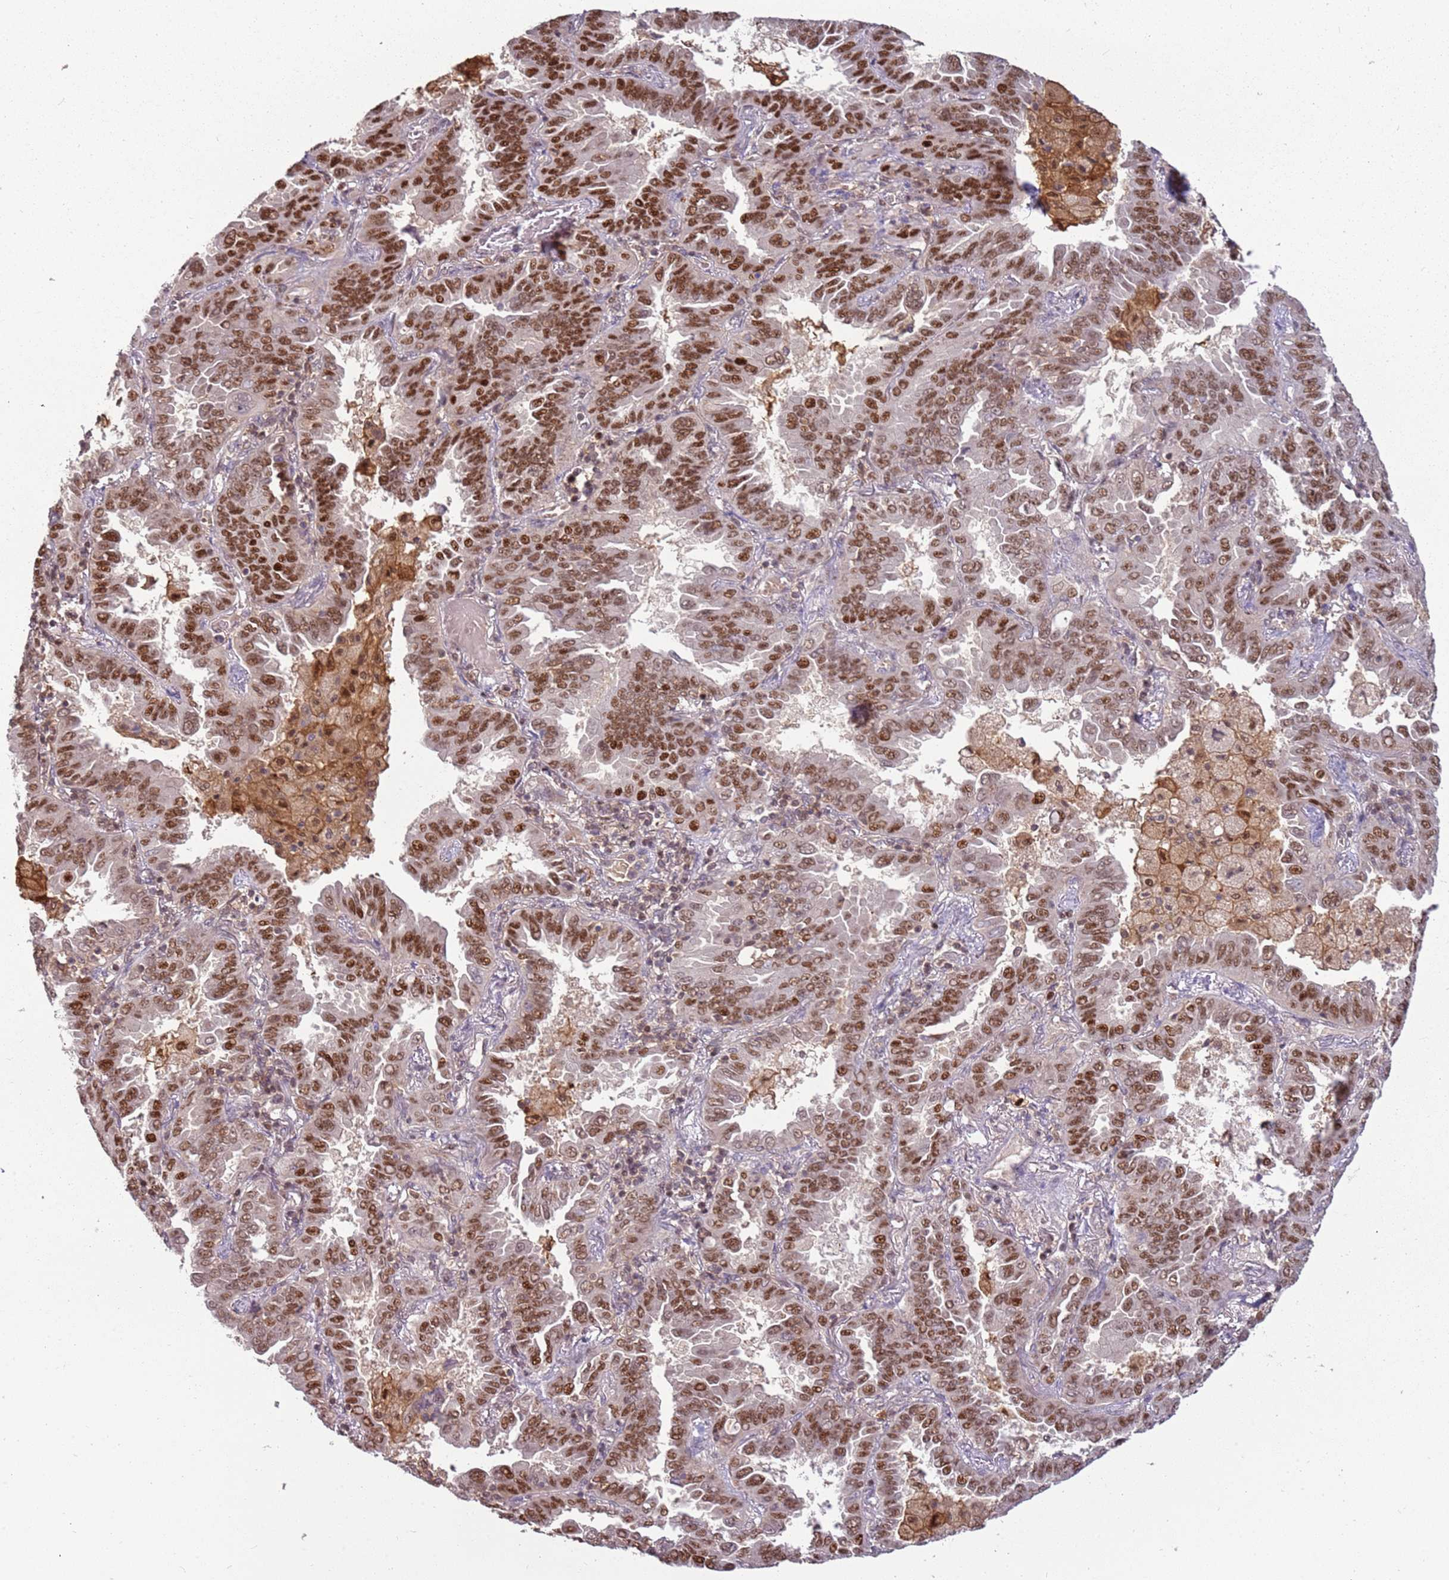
{"staining": {"intensity": "strong", "quantity": ">75%", "location": "nuclear"}, "tissue": "lung cancer", "cell_type": "Tumor cells", "image_type": "cancer", "snomed": [{"axis": "morphology", "description": "Adenocarcinoma, NOS"}, {"axis": "topography", "description": "Lung"}], "caption": "A histopathology image of human adenocarcinoma (lung) stained for a protein displays strong nuclear brown staining in tumor cells.", "gene": "GSTO2", "patient": {"sex": "male", "age": 64}}